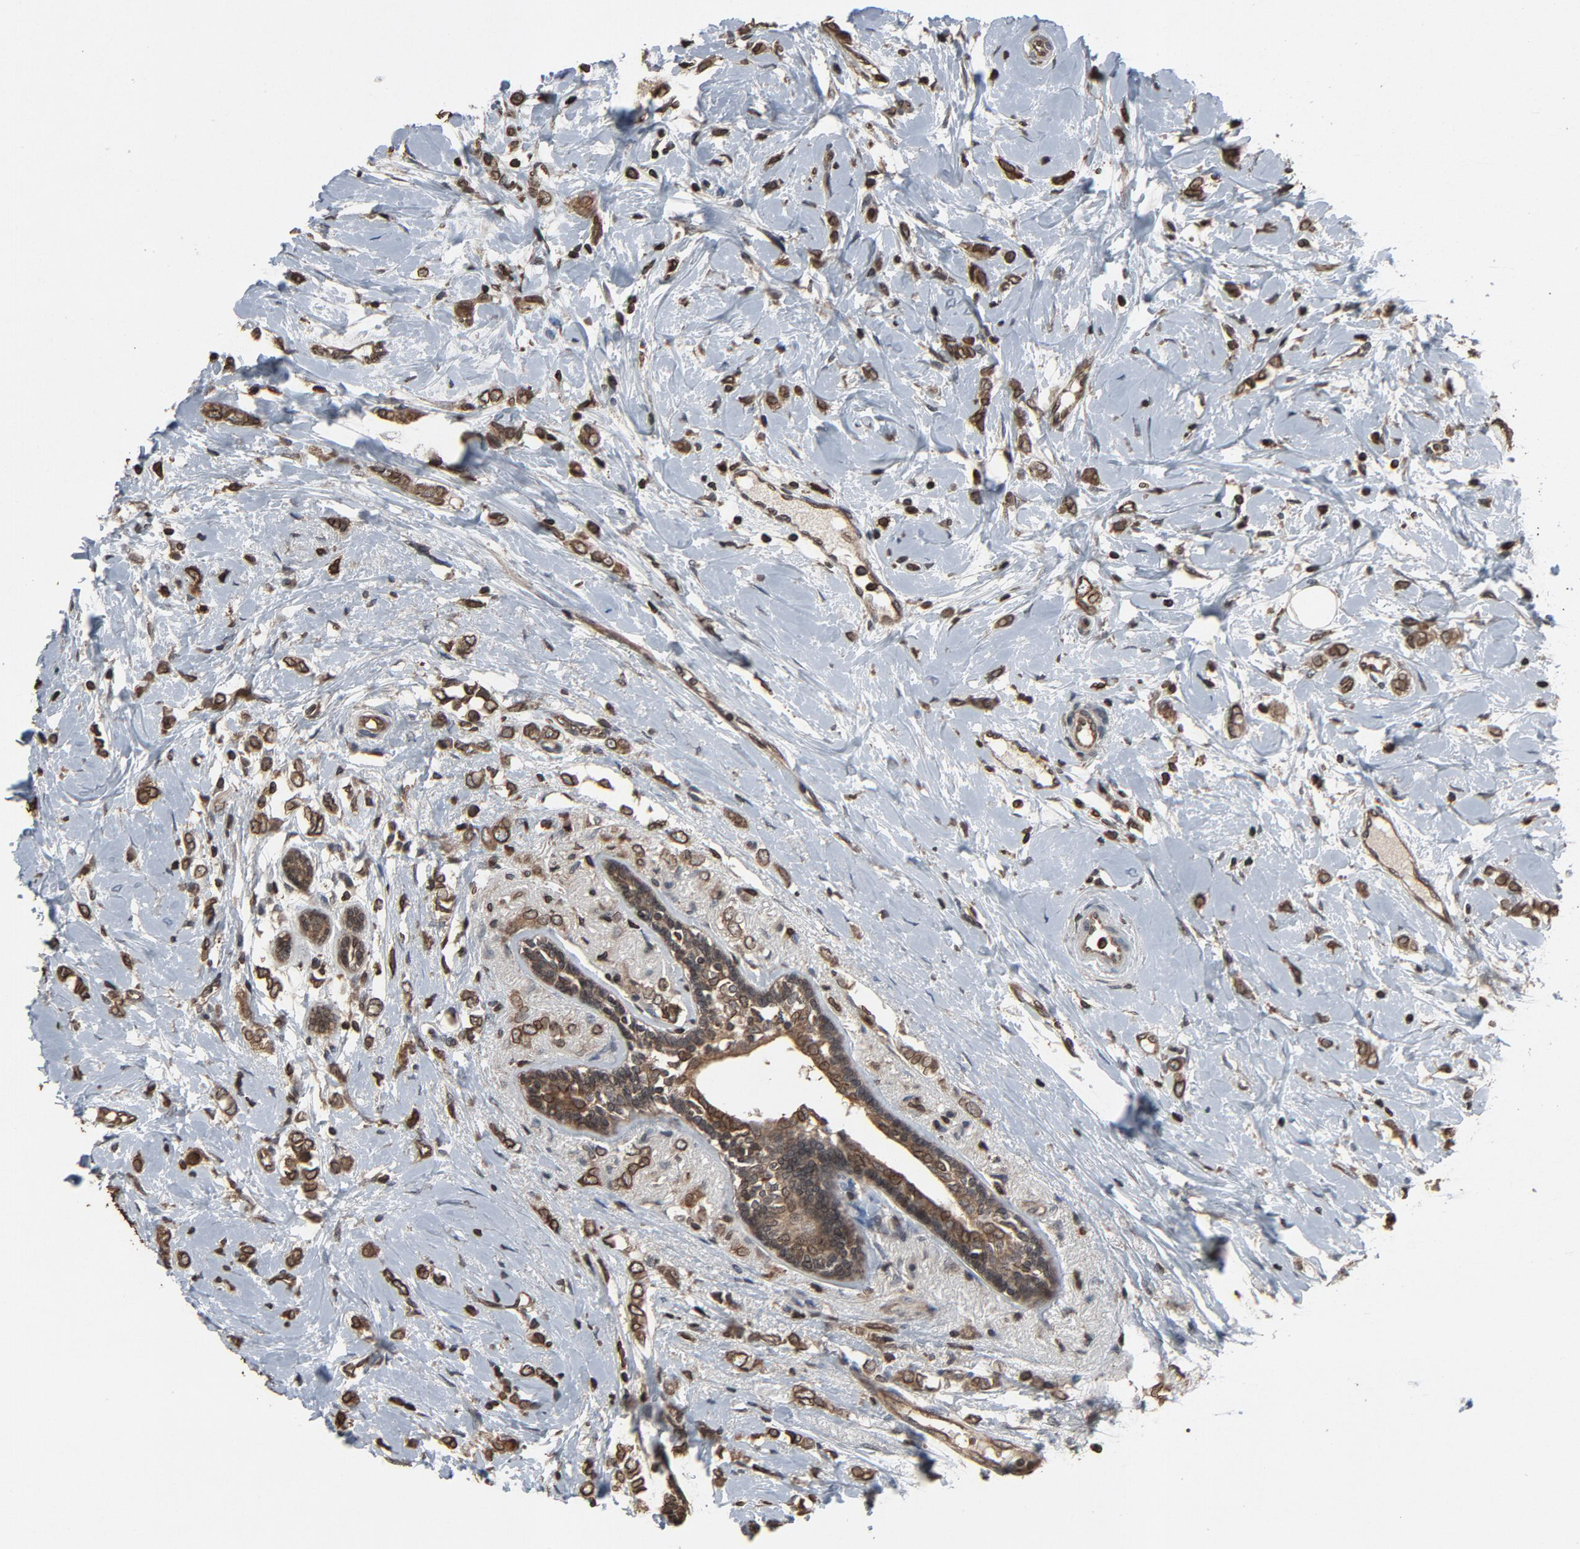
{"staining": {"intensity": "weak", "quantity": ">75%", "location": "cytoplasmic/membranous,nuclear"}, "tissue": "breast cancer", "cell_type": "Tumor cells", "image_type": "cancer", "snomed": [{"axis": "morphology", "description": "Normal tissue, NOS"}, {"axis": "morphology", "description": "Lobular carcinoma"}, {"axis": "topography", "description": "Breast"}], "caption": "Protein staining shows weak cytoplasmic/membranous and nuclear staining in approximately >75% of tumor cells in breast cancer (lobular carcinoma).", "gene": "UBE2D1", "patient": {"sex": "female", "age": 47}}